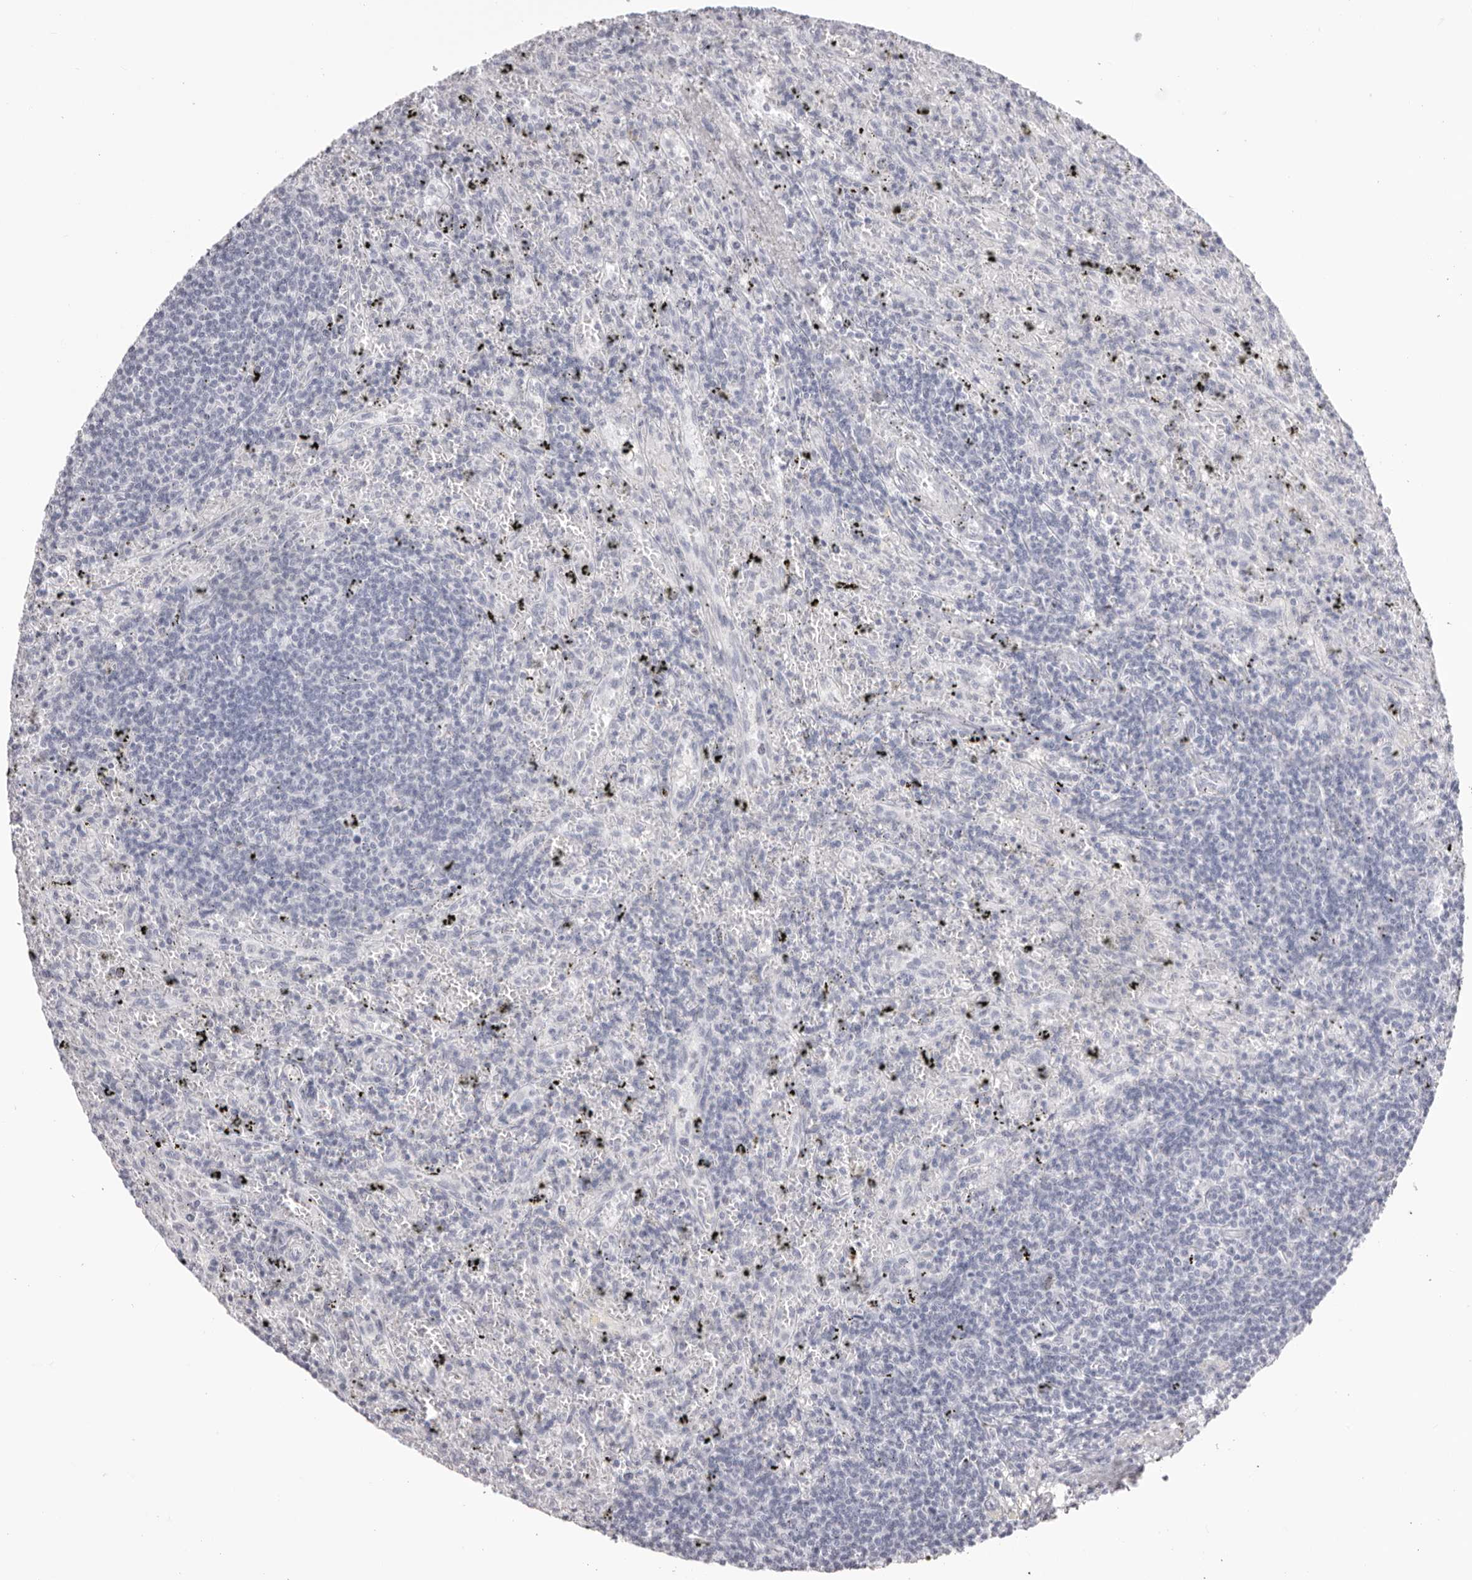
{"staining": {"intensity": "negative", "quantity": "none", "location": "none"}, "tissue": "lymphoma", "cell_type": "Tumor cells", "image_type": "cancer", "snomed": [{"axis": "morphology", "description": "Malignant lymphoma, non-Hodgkin's type, Low grade"}, {"axis": "topography", "description": "Spleen"}], "caption": "The histopathology image demonstrates no staining of tumor cells in lymphoma.", "gene": "CST1", "patient": {"sex": "male", "age": 76}}